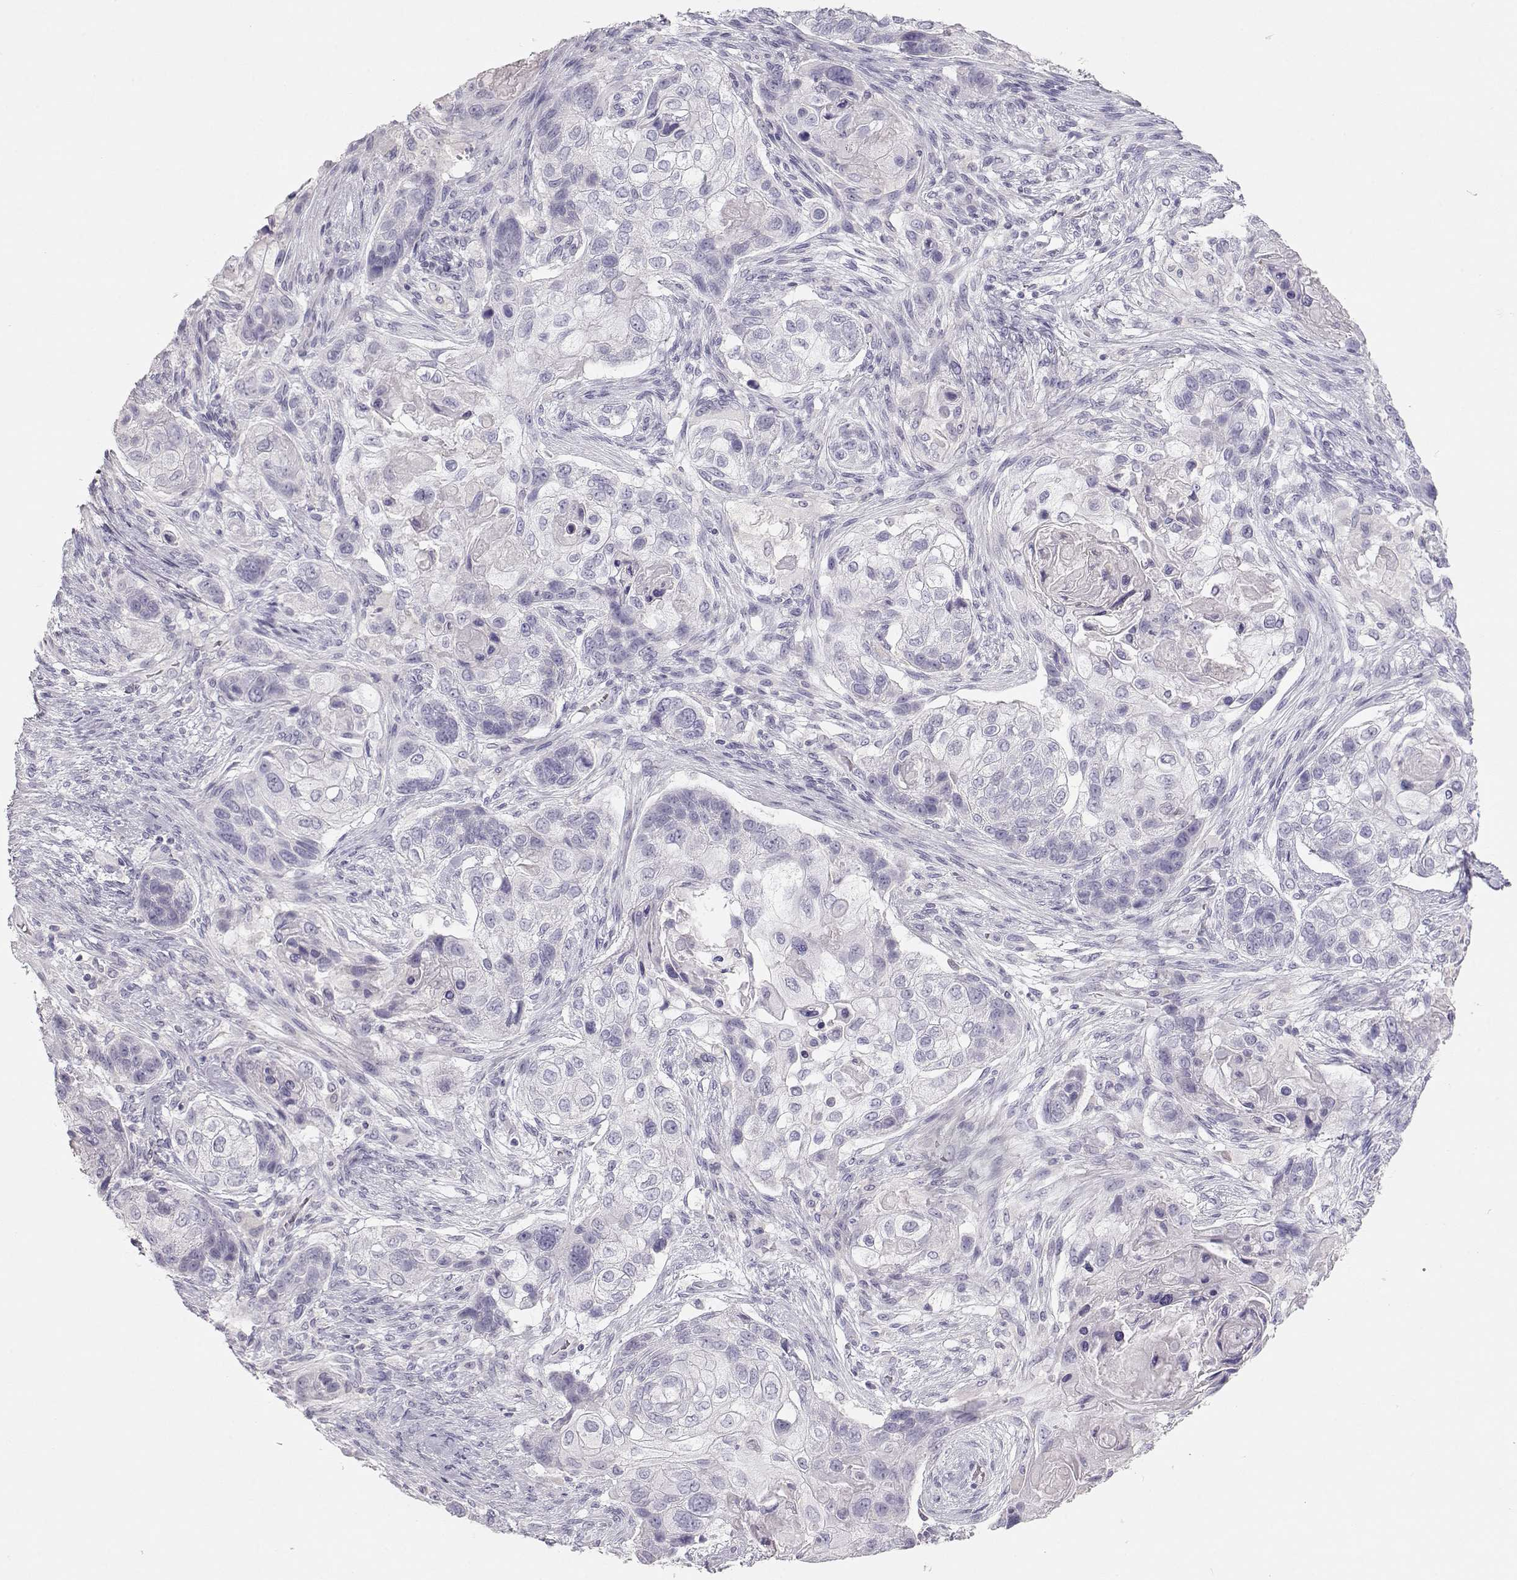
{"staining": {"intensity": "negative", "quantity": "none", "location": "none"}, "tissue": "lung cancer", "cell_type": "Tumor cells", "image_type": "cancer", "snomed": [{"axis": "morphology", "description": "Squamous cell carcinoma, NOS"}, {"axis": "topography", "description": "Lung"}], "caption": "IHC of human lung cancer reveals no positivity in tumor cells. Brightfield microscopy of IHC stained with DAB (brown) and hematoxylin (blue), captured at high magnification.", "gene": "LEPR", "patient": {"sex": "male", "age": 69}}